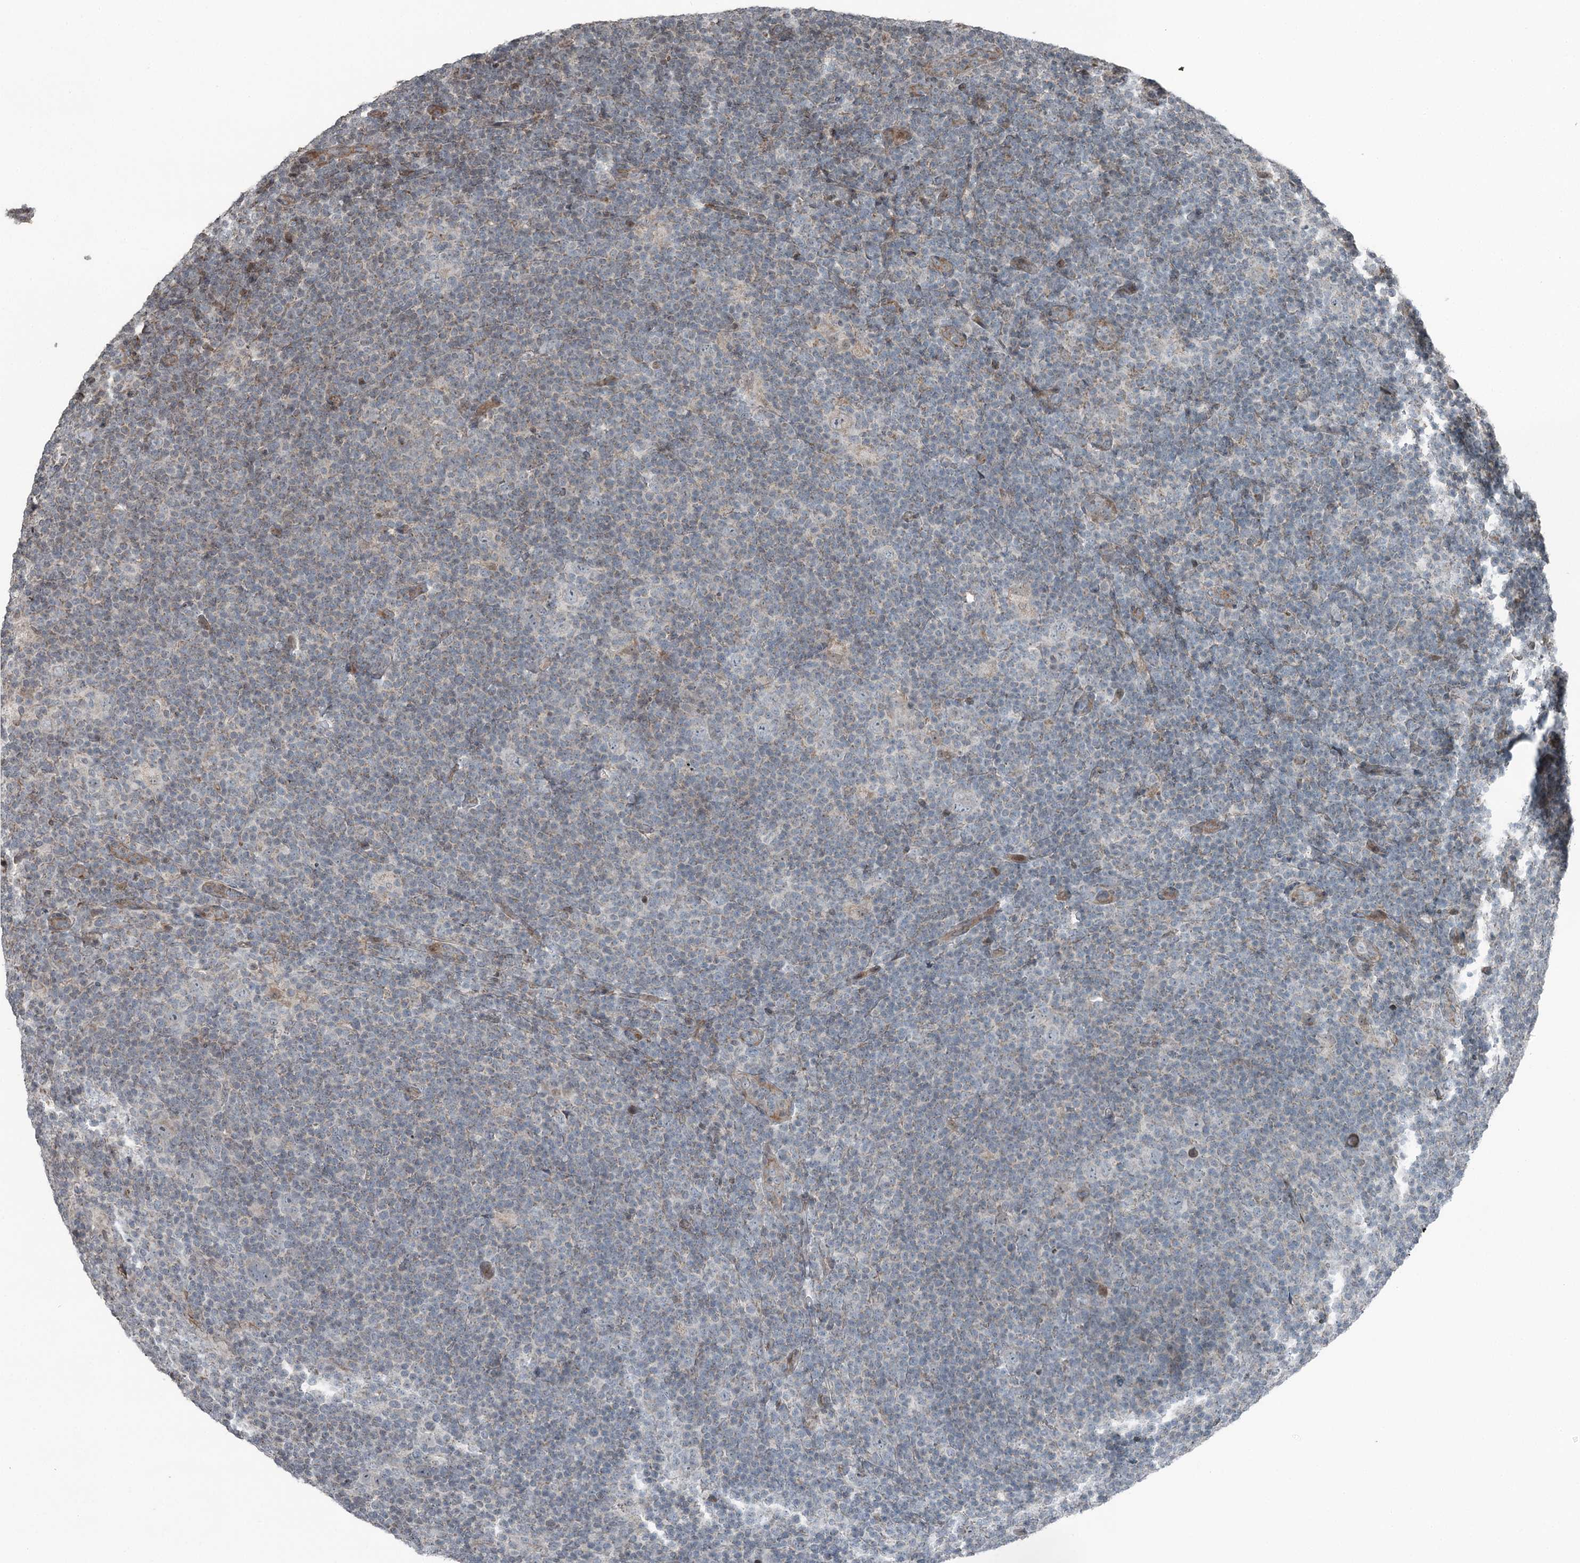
{"staining": {"intensity": "negative", "quantity": "none", "location": "none"}, "tissue": "lymphoma", "cell_type": "Tumor cells", "image_type": "cancer", "snomed": [{"axis": "morphology", "description": "Hodgkin's disease, NOS"}, {"axis": "topography", "description": "Lymph node"}], "caption": "There is no significant positivity in tumor cells of lymphoma.", "gene": "RASSF8", "patient": {"sex": "female", "age": 57}}